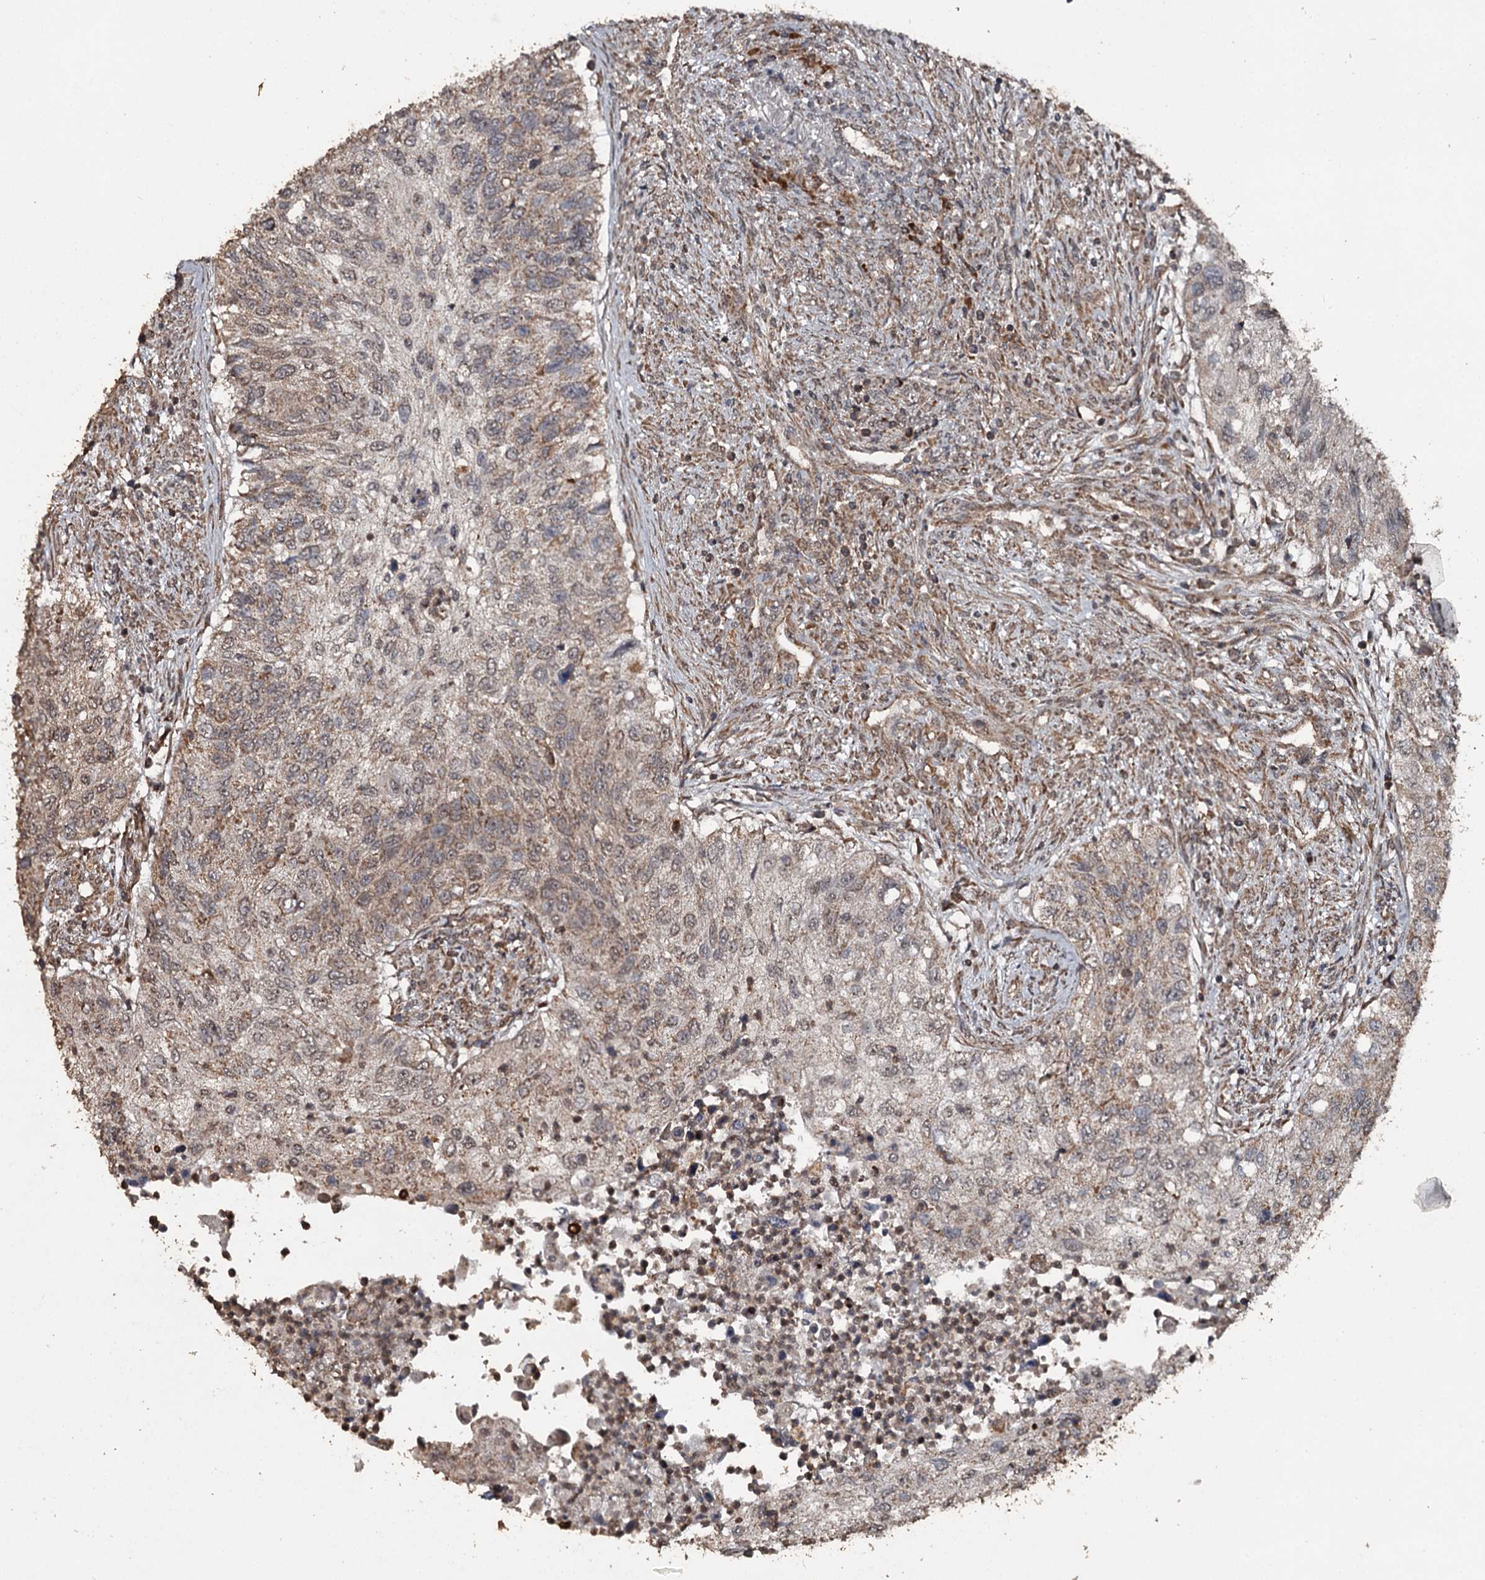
{"staining": {"intensity": "moderate", "quantity": "25%-75%", "location": "cytoplasmic/membranous"}, "tissue": "urothelial cancer", "cell_type": "Tumor cells", "image_type": "cancer", "snomed": [{"axis": "morphology", "description": "Urothelial carcinoma, High grade"}, {"axis": "topography", "description": "Urinary bladder"}], "caption": "Human urothelial cancer stained for a protein (brown) shows moderate cytoplasmic/membranous positive staining in about 25%-75% of tumor cells.", "gene": "WIPI1", "patient": {"sex": "female", "age": 60}}